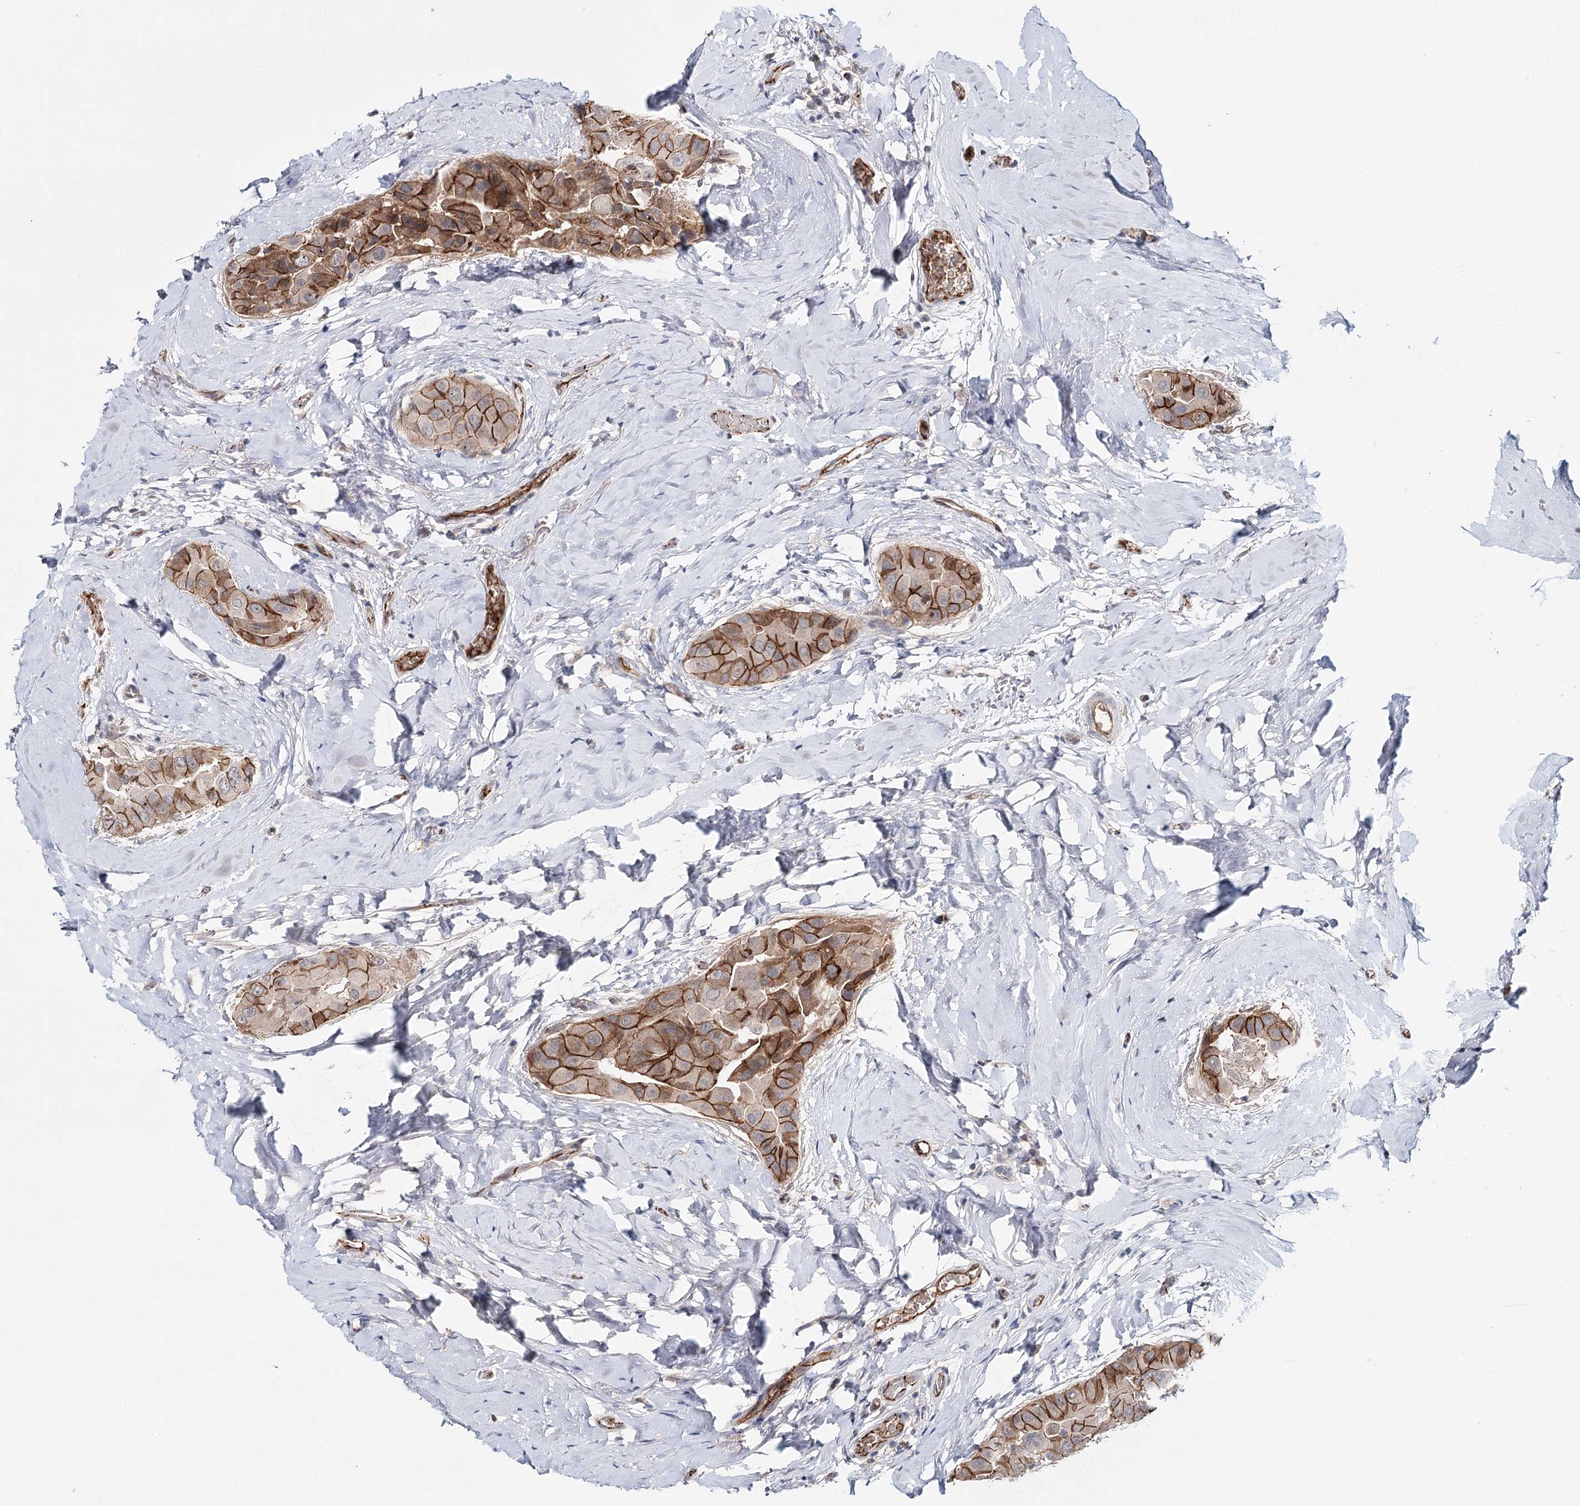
{"staining": {"intensity": "strong", "quantity": "25%-75%", "location": "cytoplasmic/membranous"}, "tissue": "thyroid cancer", "cell_type": "Tumor cells", "image_type": "cancer", "snomed": [{"axis": "morphology", "description": "Papillary adenocarcinoma, NOS"}, {"axis": "topography", "description": "Thyroid gland"}], "caption": "Thyroid cancer was stained to show a protein in brown. There is high levels of strong cytoplasmic/membranous positivity in about 25%-75% of tumor cells. The staining was performed using DAB (3,3'-diaminobenzidine) to visualize the protein expression in brown, while the nuclei were stained in blue with hematoxylin (Magnification: 20x).", "gene": "PKP4", "patient": {"sex": "male", "age": 33}}